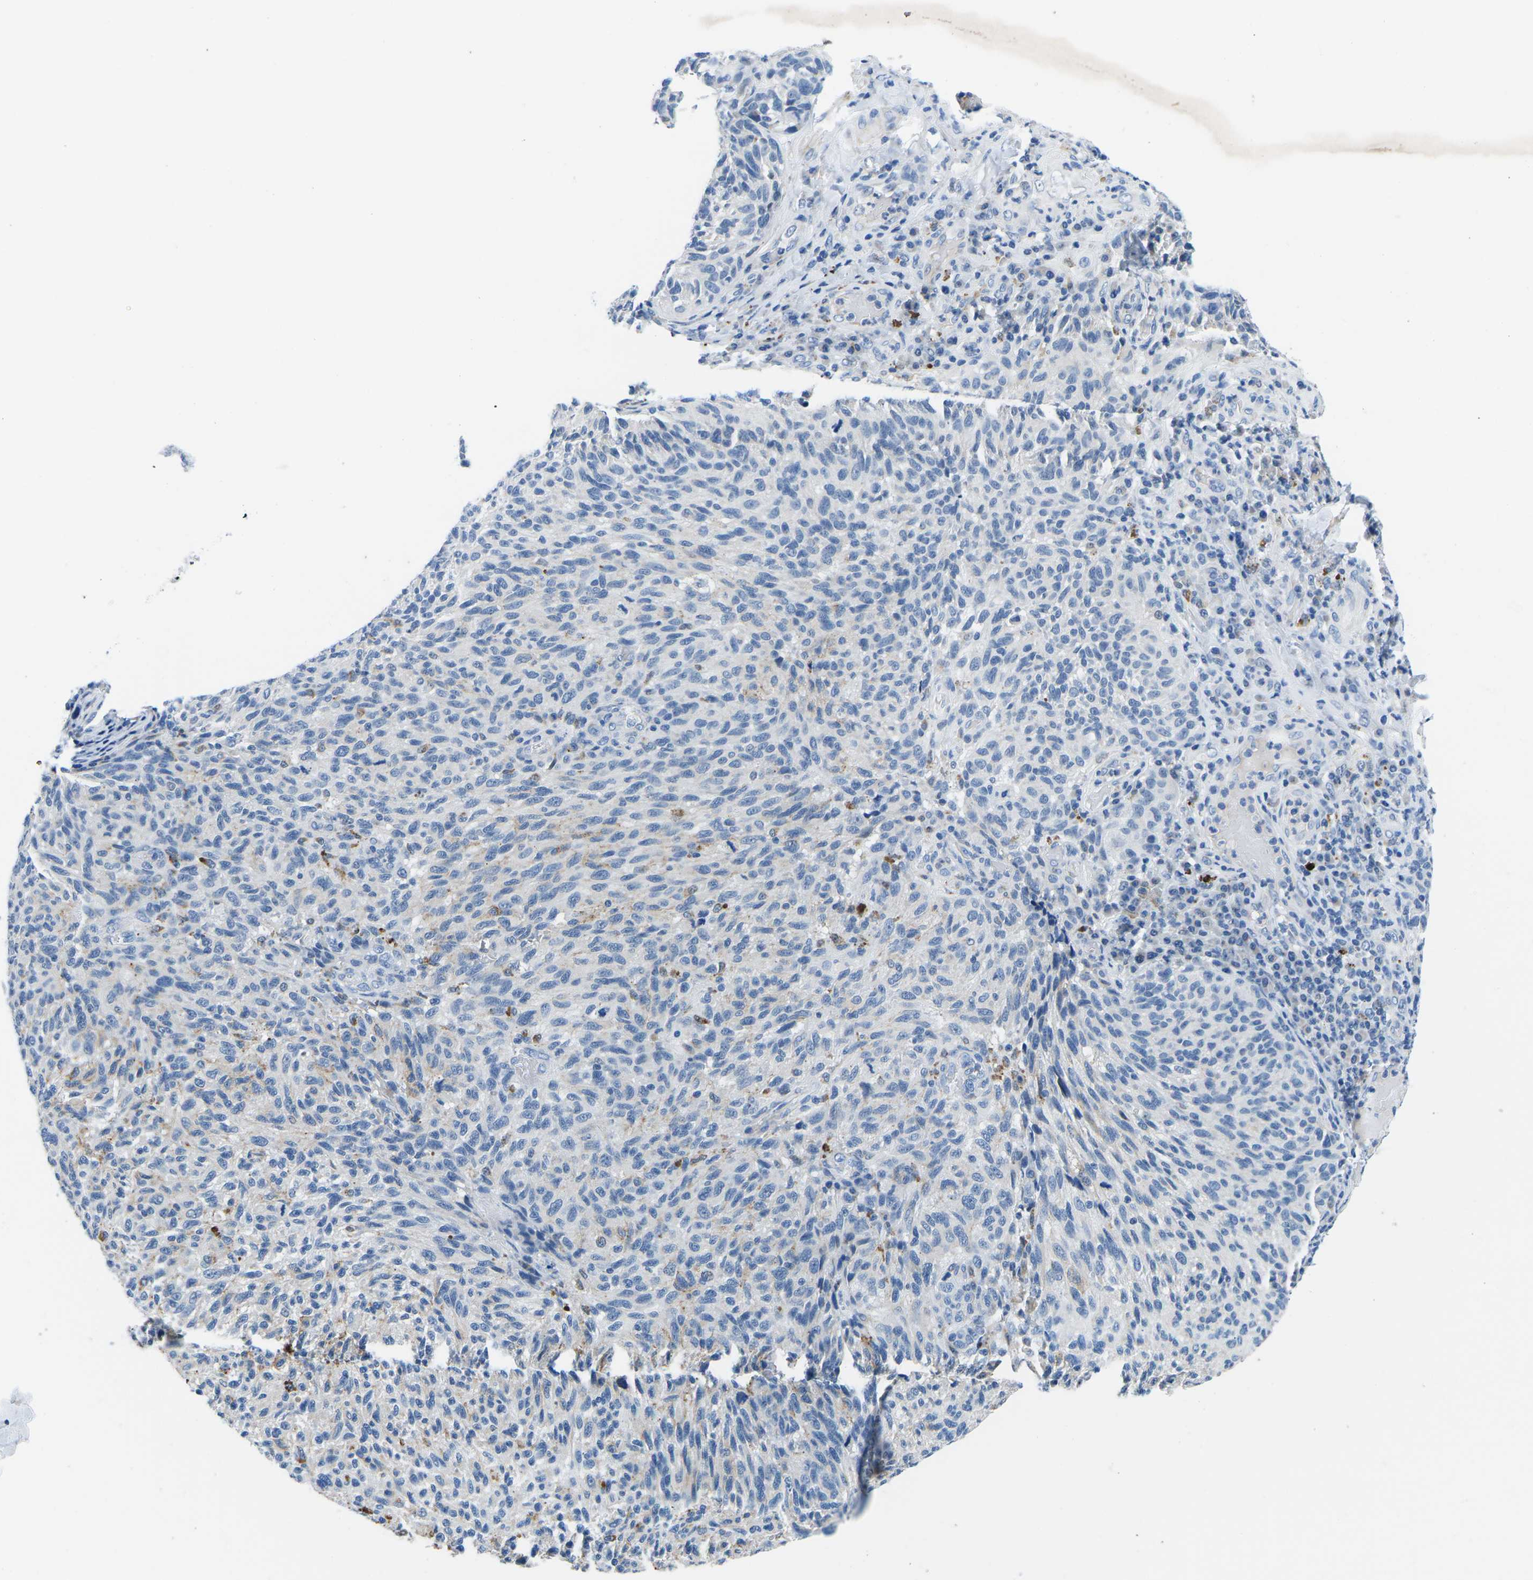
{"staining": {"intensity": "weak", "quantity": "<25%", "location": "cytoplasmic/membranous"}, "tissue": "melanoma", "cell_type": "Tumor cells", "image_type": "cancer", "snomed": [{"axis": "morphology", "description": "Malignant melanoma, NOS"}, {"axis": "topography", "description": "Skin"}], "caption": "A micrograph of melanoma stained for a protein shows no brown staining in tumor cells. (DAB (3,3'-diaminobenzidine) immunohistochemistry (IHC), high magnification).", "gene": "TM6SF1", "patient": {"sex": "female", "age": 73}}